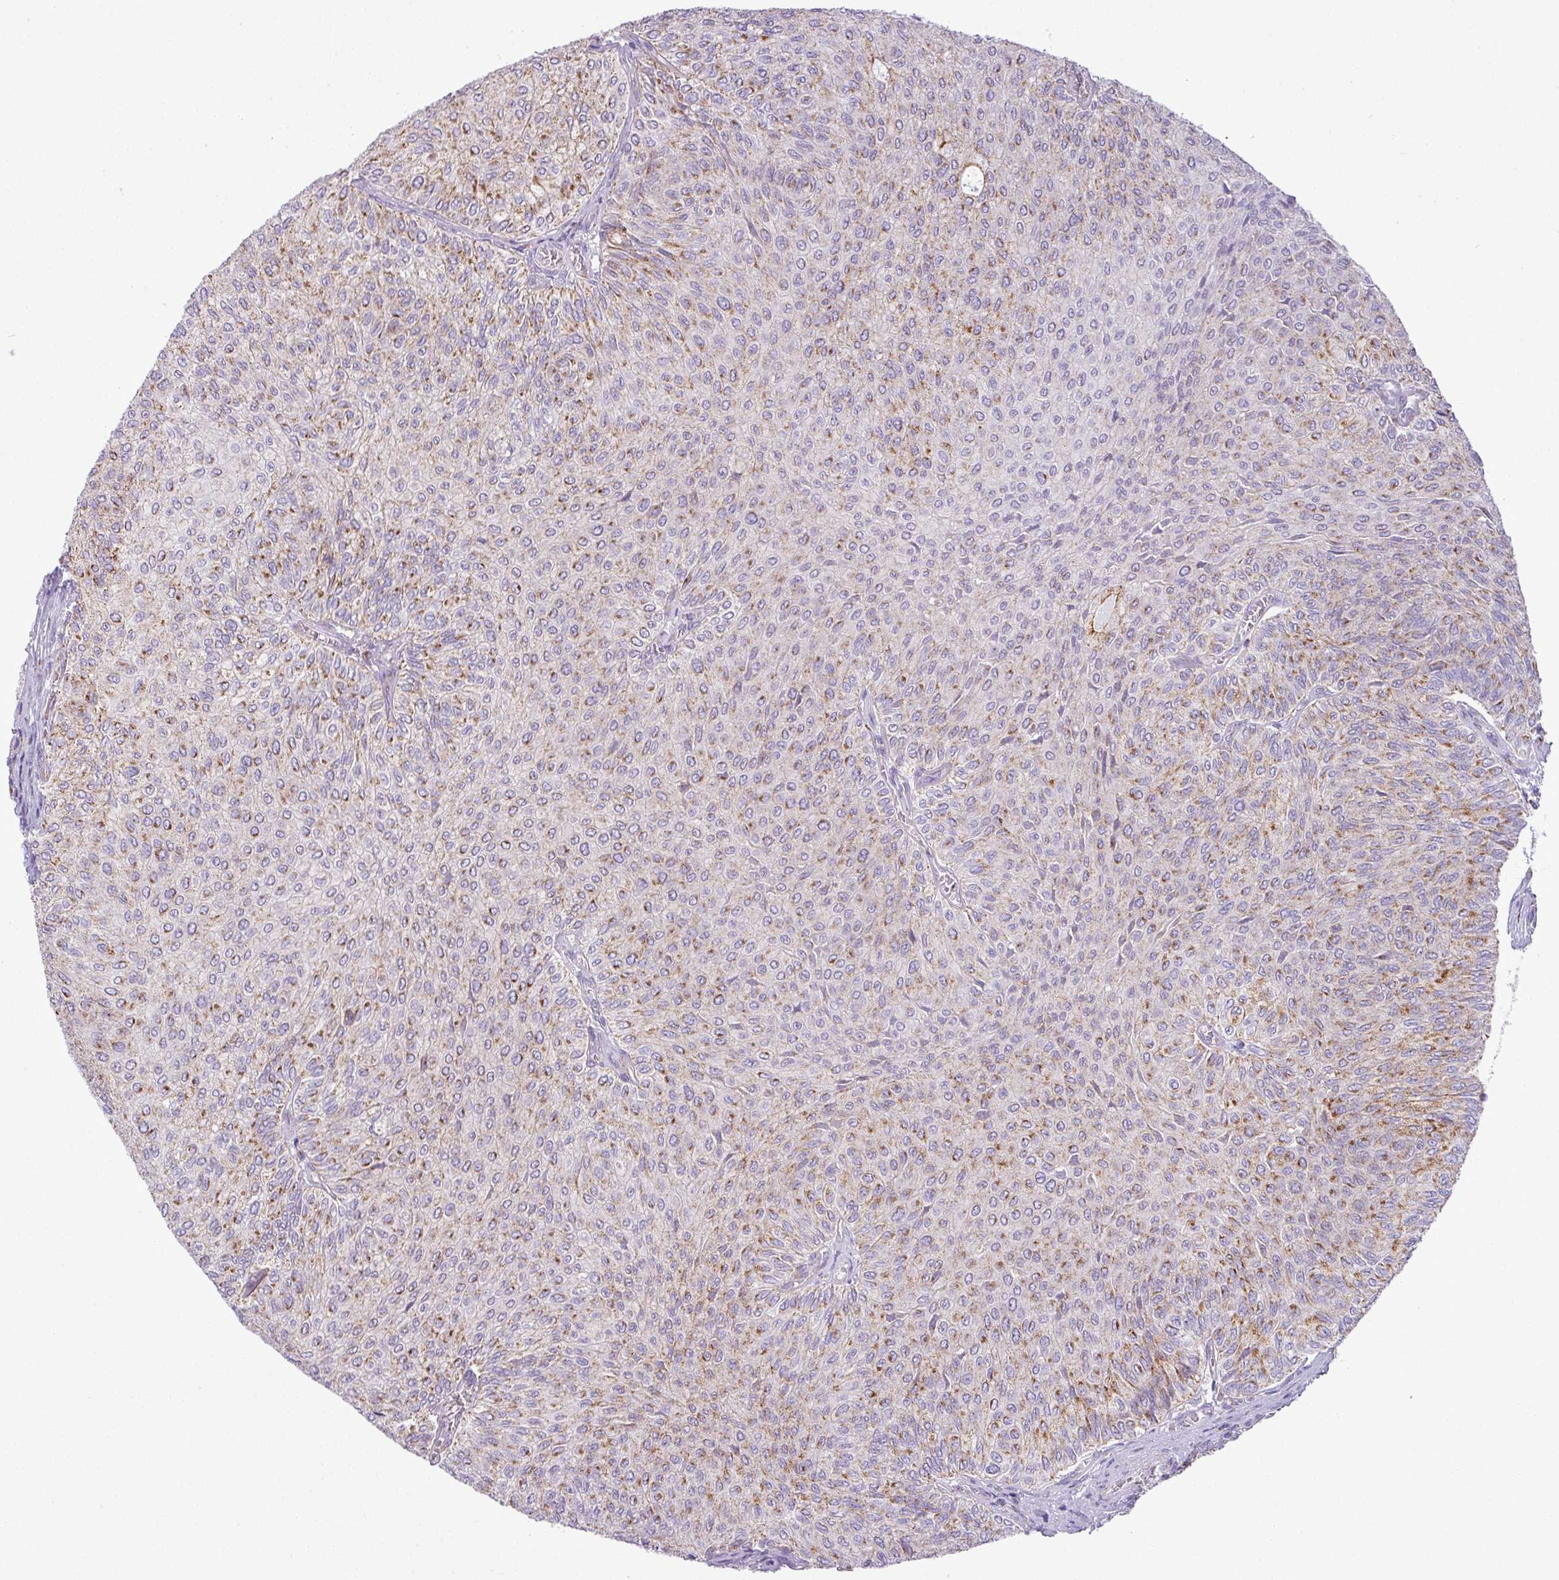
{"staining": {"intensity": "moderate", "quantity": ">75%", "location": "cytoplasmic/membranous"}, "tissue": "urothelial cancer", "cell_type": "Tumor cells", "image_type": "cancer", "snomed": [{"axis": "morphology", "description": "Urothelial carcinoma, NOS"}, {"axis": "topography", "description": "Urinary bladder"}], "caption": "Transitional cell carcinoma stained for a protein (brown) exhibits moderate cytoplasmic/membranous positive positivity in about >75% of tumor cells.", "gene": "ZNF81", "patient": {"sex": "male", "age": 59}}